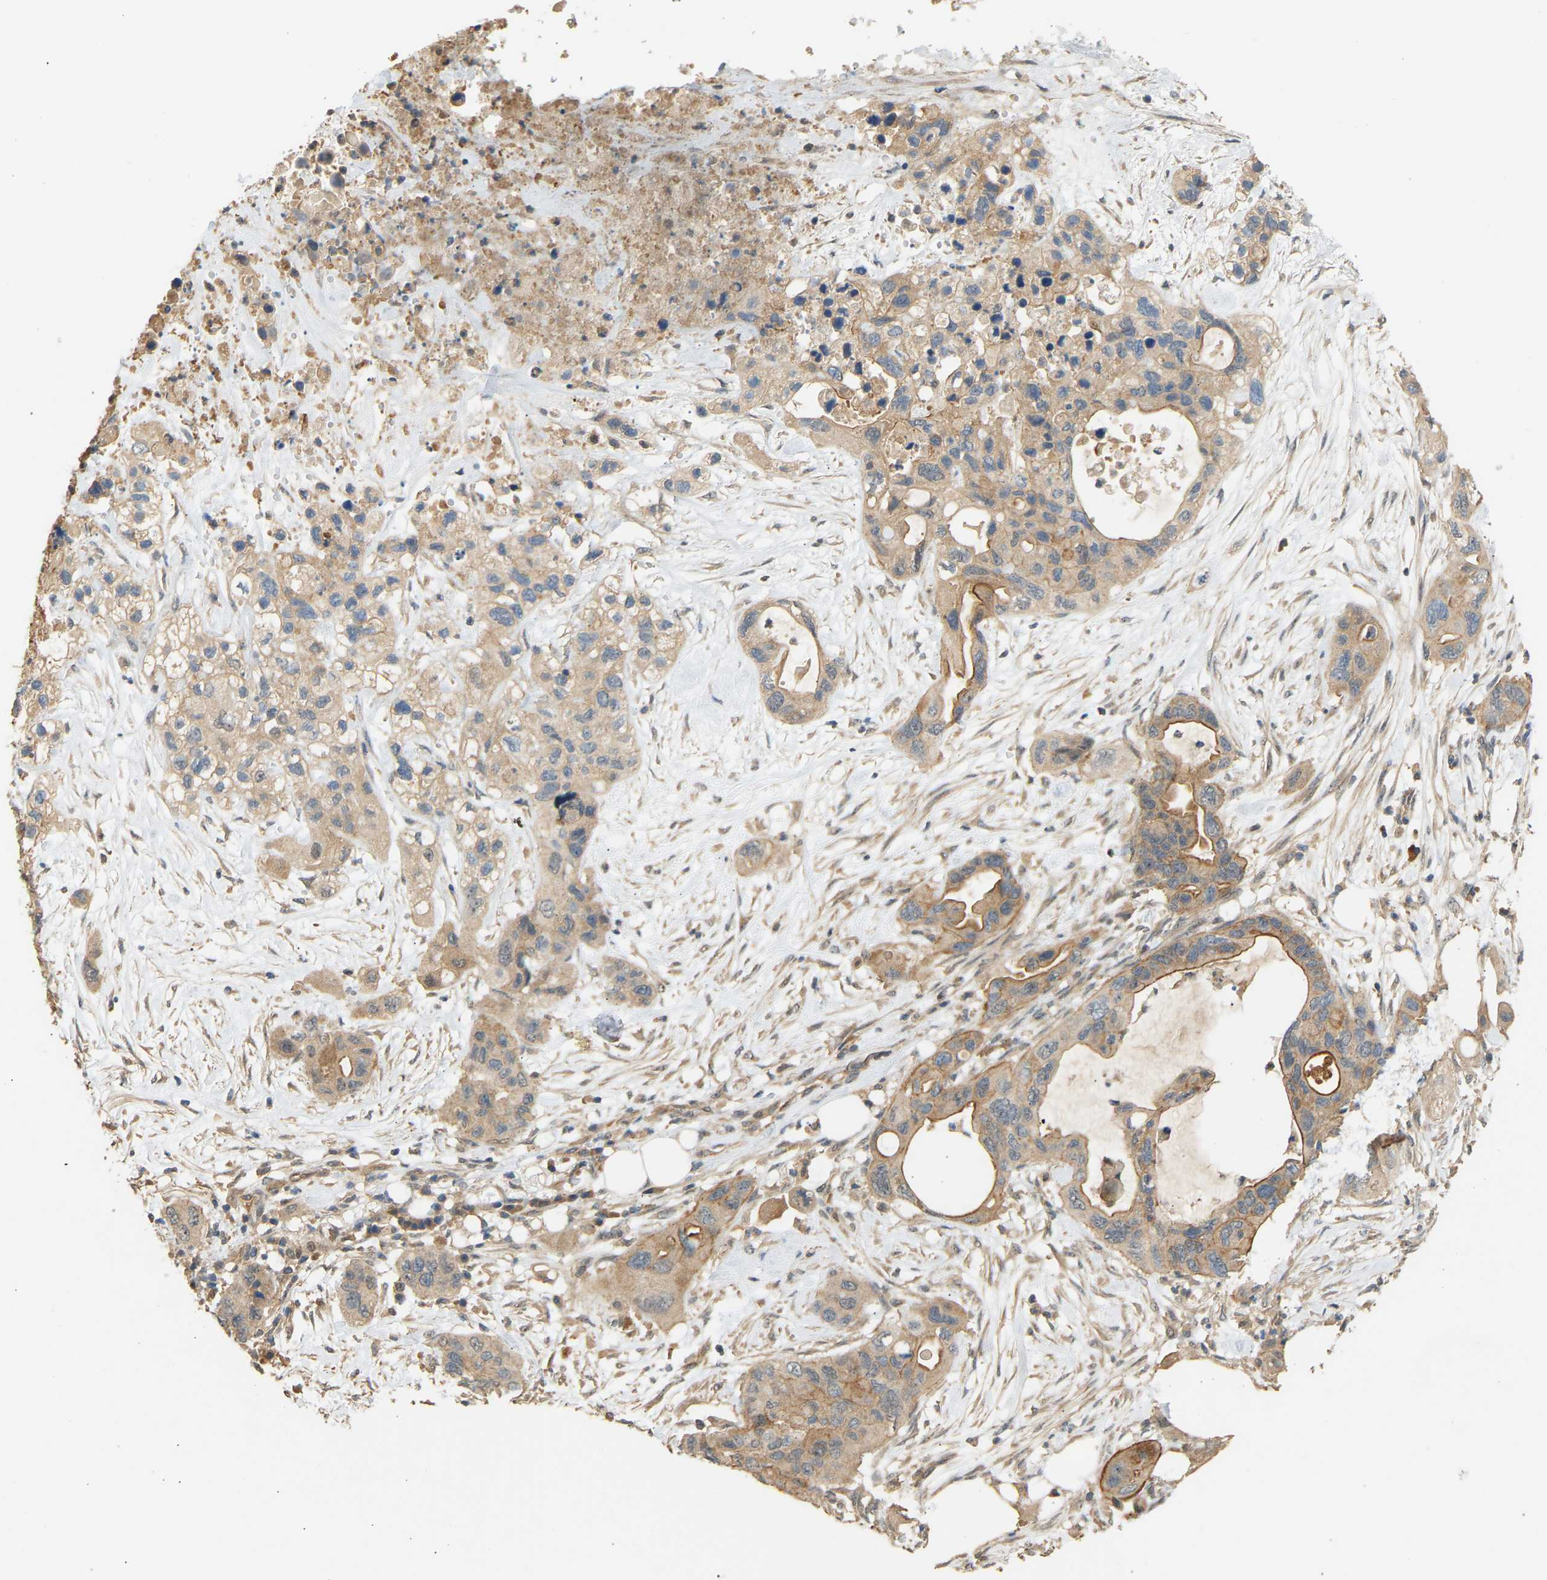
{"staining": {"intensity": "moderate", "quantity": ">75%", "location": "cytoplasmic/membranous"}, "tissue": "pancreatic cancer", "cell_type": "Tumor cells", "image_type": "cancer", "snomed": [{"axis": "morphology", "description": "Adenocarcinoma, NOS"}, {"axis": "topography", "description": "Pancreas"}], "caption": "The immunohistochemical stain highlights moderate cytoplasmic/membranous staining in tumor cells of pancreatic adenocarcinoma tissue. The protein of interest is stained brown, and the nuclei are stained in blue (DAB (3,3'-diaminobenzidine) IHC with brightfield microscopy, high magnification).", "gene": "RGL1", "patient": {"sex": "female", "age": 71}}